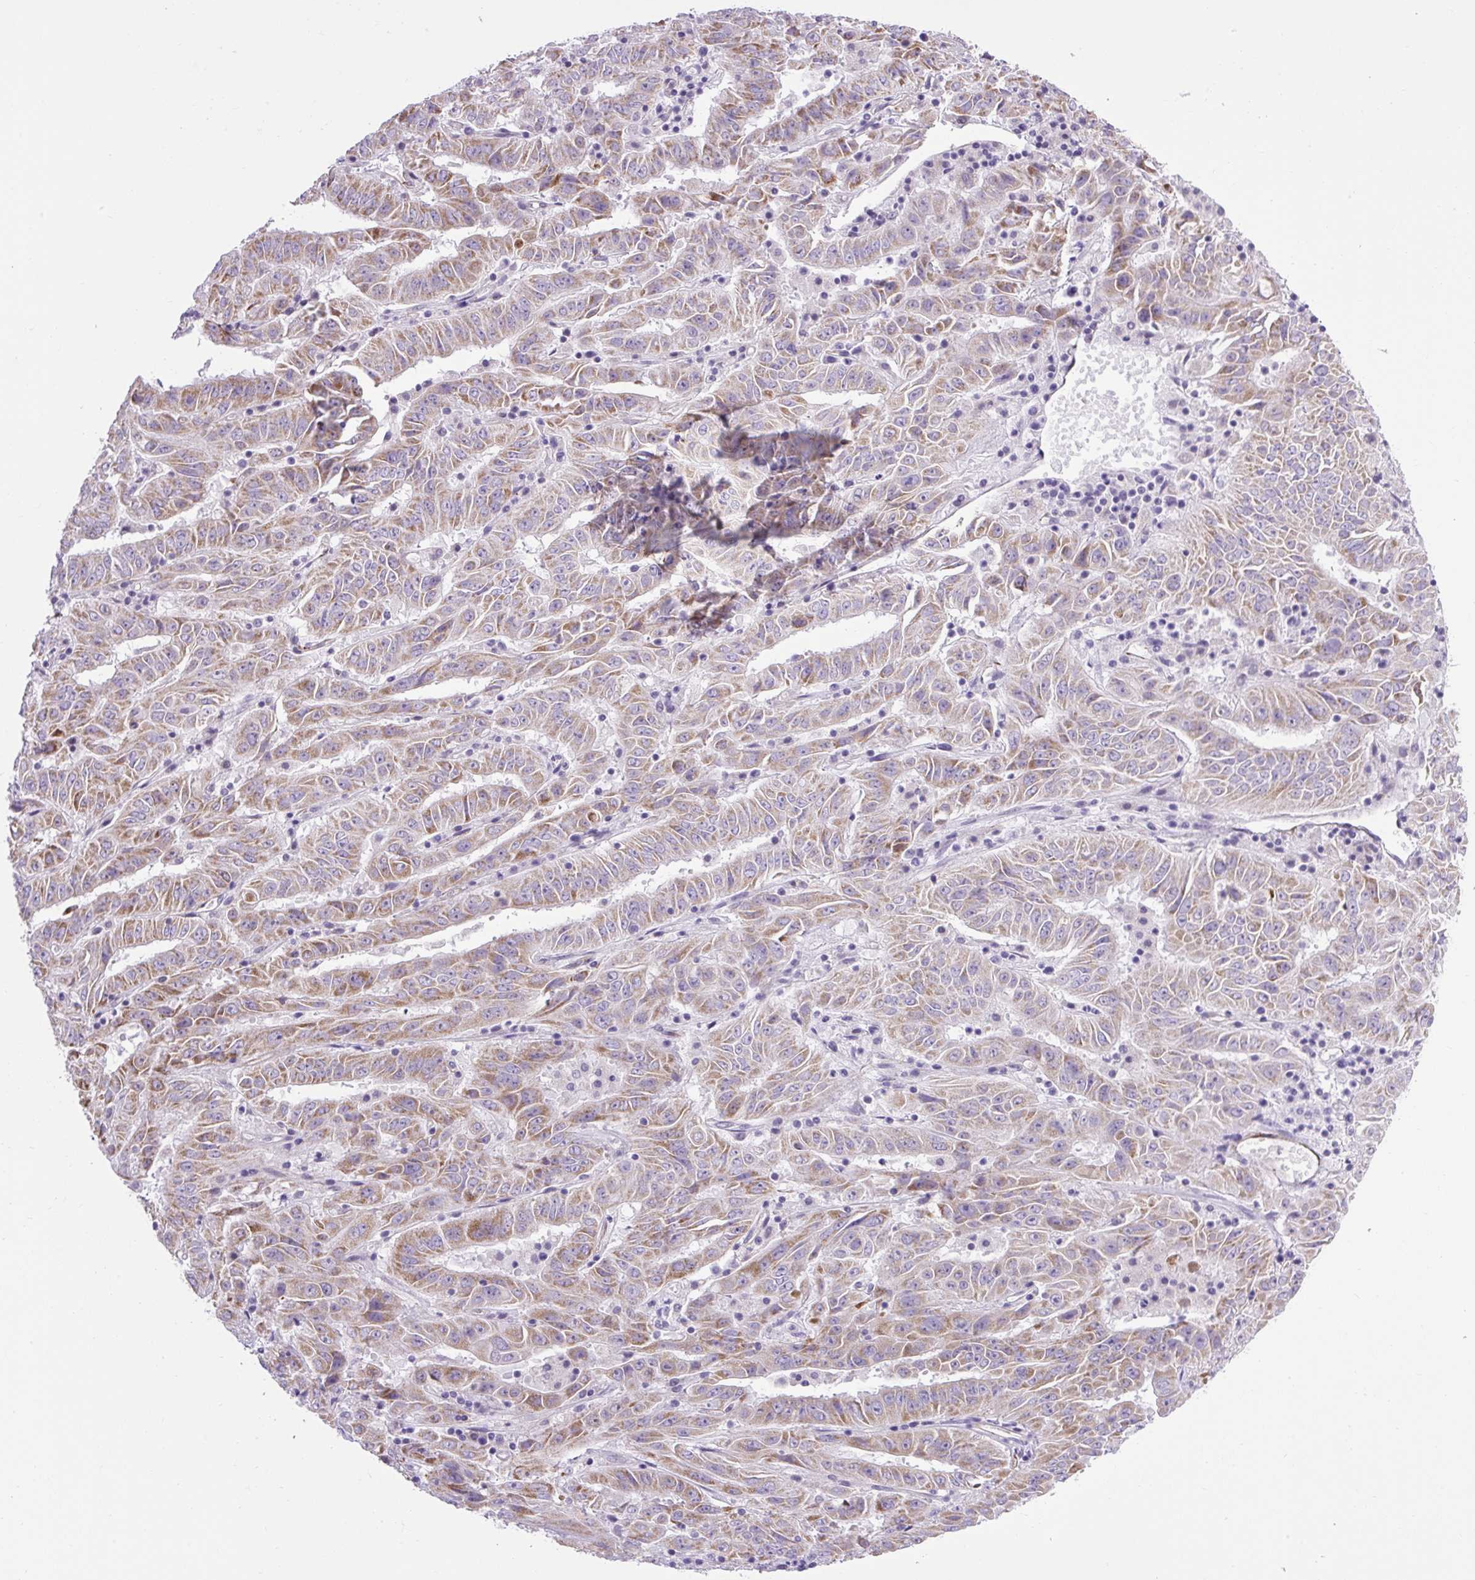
{"staining": {"intensity": "moderate", "quantity": "25%-75%", "location": "cytoplasmic/membranous"}, "tissue": "pancreatic cancer", "cell_type": "Tumor cells", "image_type": "cancer", "snomed": [{"axis": "morphology", "description": "Adenocarcinoma, NOS"}, {"axis": "topography", "description": "Pancreas"}], "caption": "This photomicrograph displays pancreatic adenocarcinoma stained with IHC to label a protein in brown. The cytoplasmic/membranous of tumor cells show moderate positivity for the protein. Nuclei are counter-stained blue.", "gene": "RNASE10", "patient": {"sex": "male", "age": 63}}